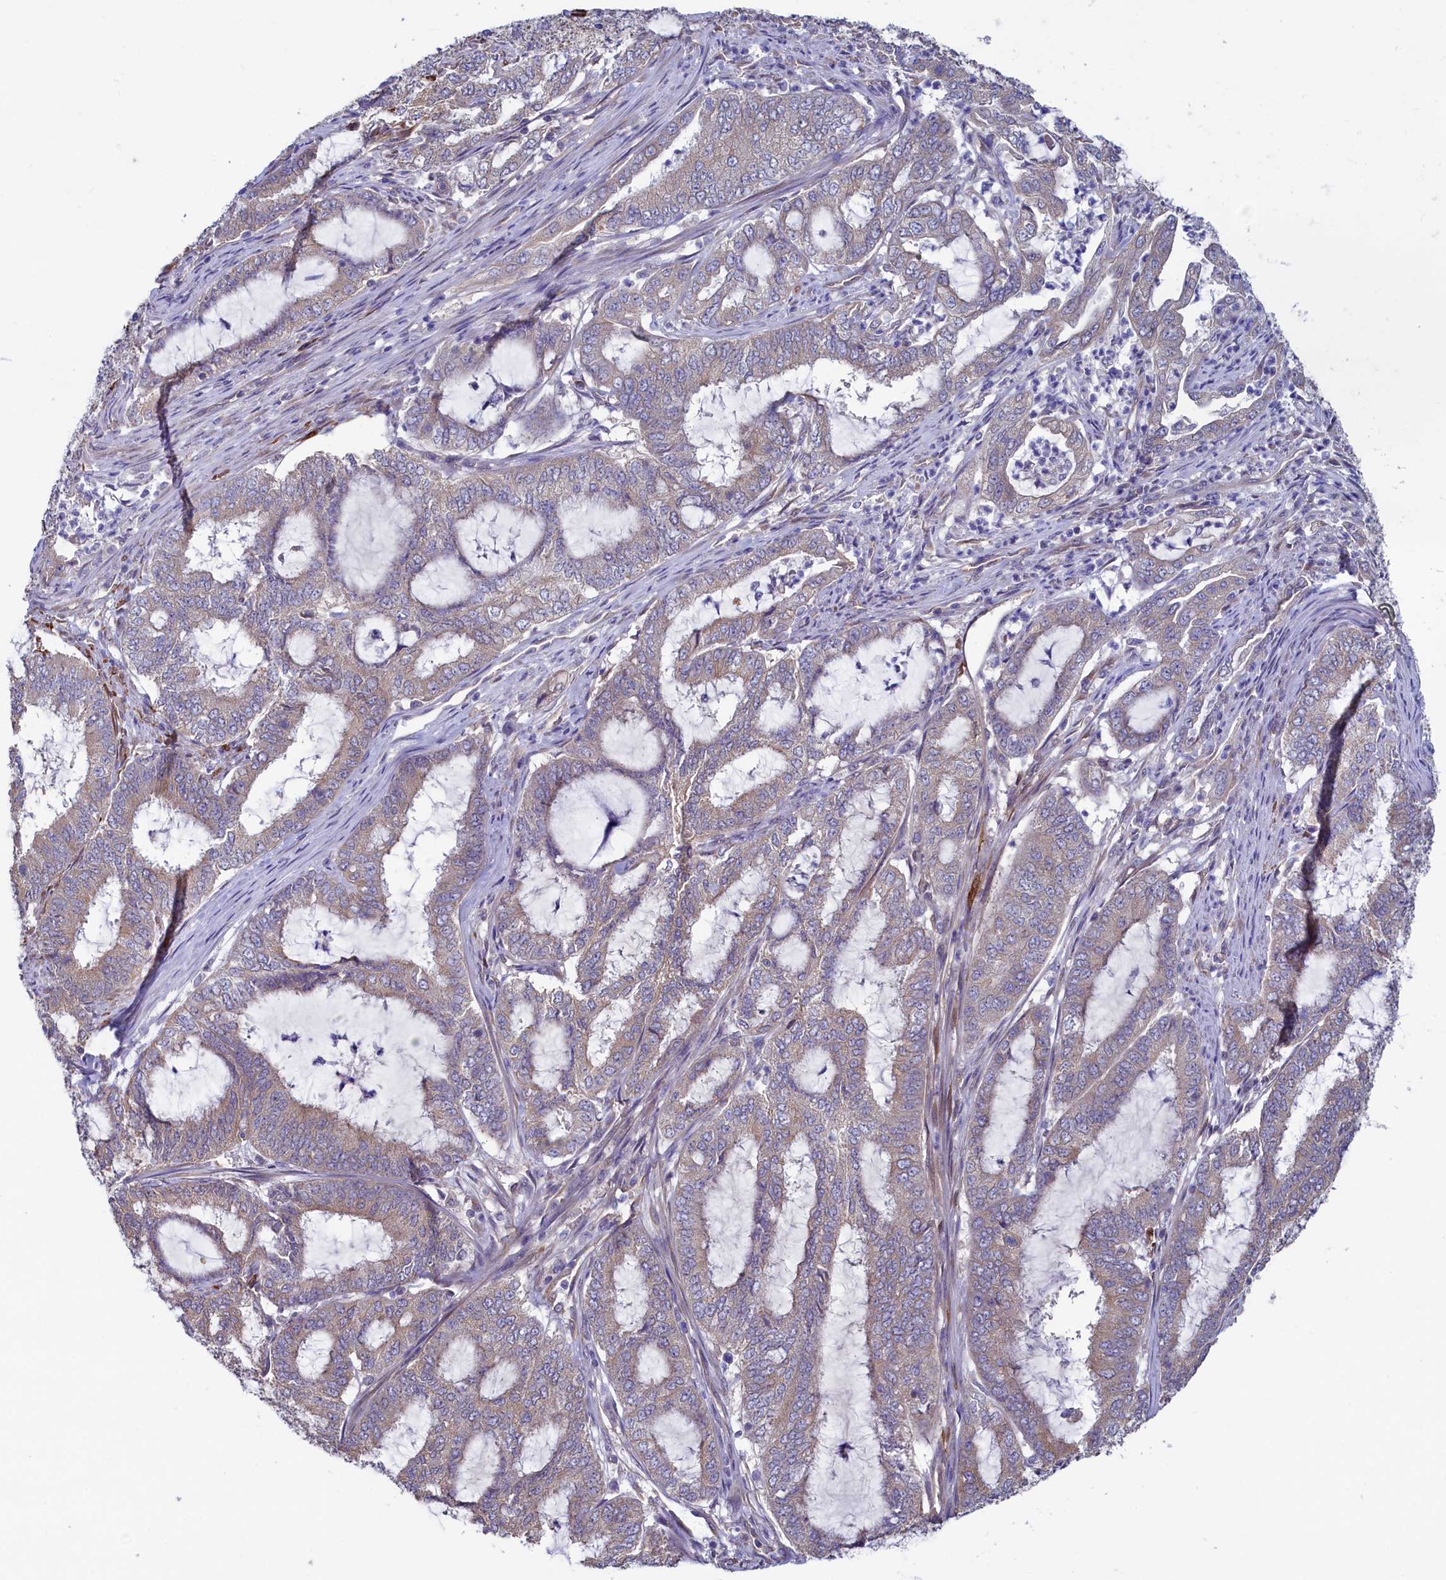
{"staining": {"intensity": "weak", "quantity": ">75%", "location": "cytoplasmic/membranous"}, "tissue": "endometrial cancer", "cell_type": "Tumor cells", "image_type": "cancer", "snomed": [{"axis": "morphology", "description": "Adenocarcinoma, NOS"}, {"axis": "topography", "description": "Endometrium"}], "caption": "Protein expression analysis of adenocarcinoma (endometrial) exhibits weak cytoplasmic/membranous staining in about >75% of tumor cells. Immunohistochemistry stains the protein of interest in brown and the nuclei are stained blue.", "gene": "SPATA2L", "patient": {"sex": "female", "age": 51}}